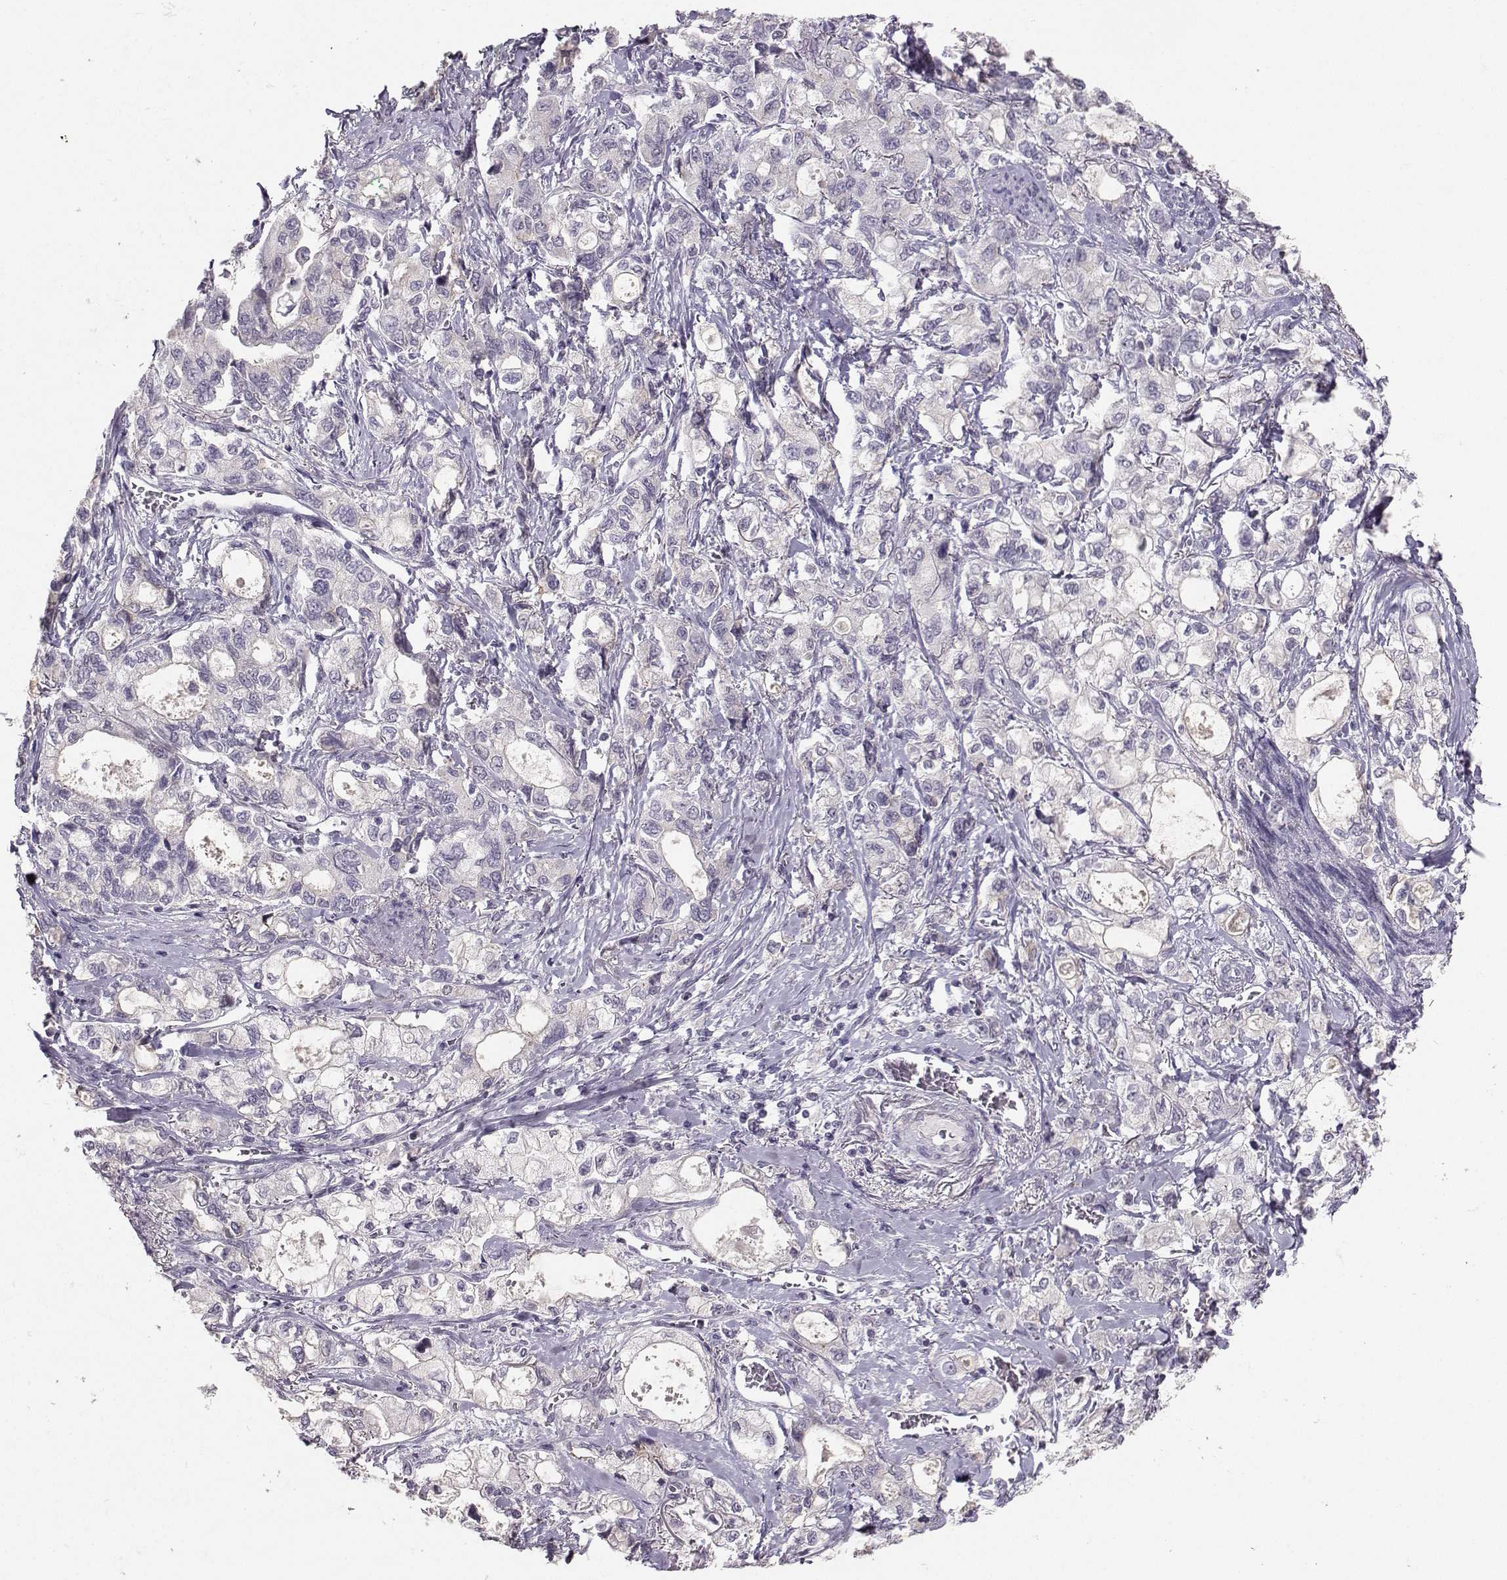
{"staining": {"intensity": "negative", "quantity": "none", "location": "none"}, "tissue": "stomach cancer", "cell_type": "Tumor cells", "image_type": "cancer", "snomed": [{"axis": "morphology", "description": "Adenocarcinoma, NOS"}, {"axis": "topography", "description": "Stomach"}], "caption": "High power microscopy micrograph of an IHC image of stomach adenocarcinoma, revealing no significant staining in tumor cells.", "gene": "PKP2", "patient": {"sex": "male", "age": 63}}